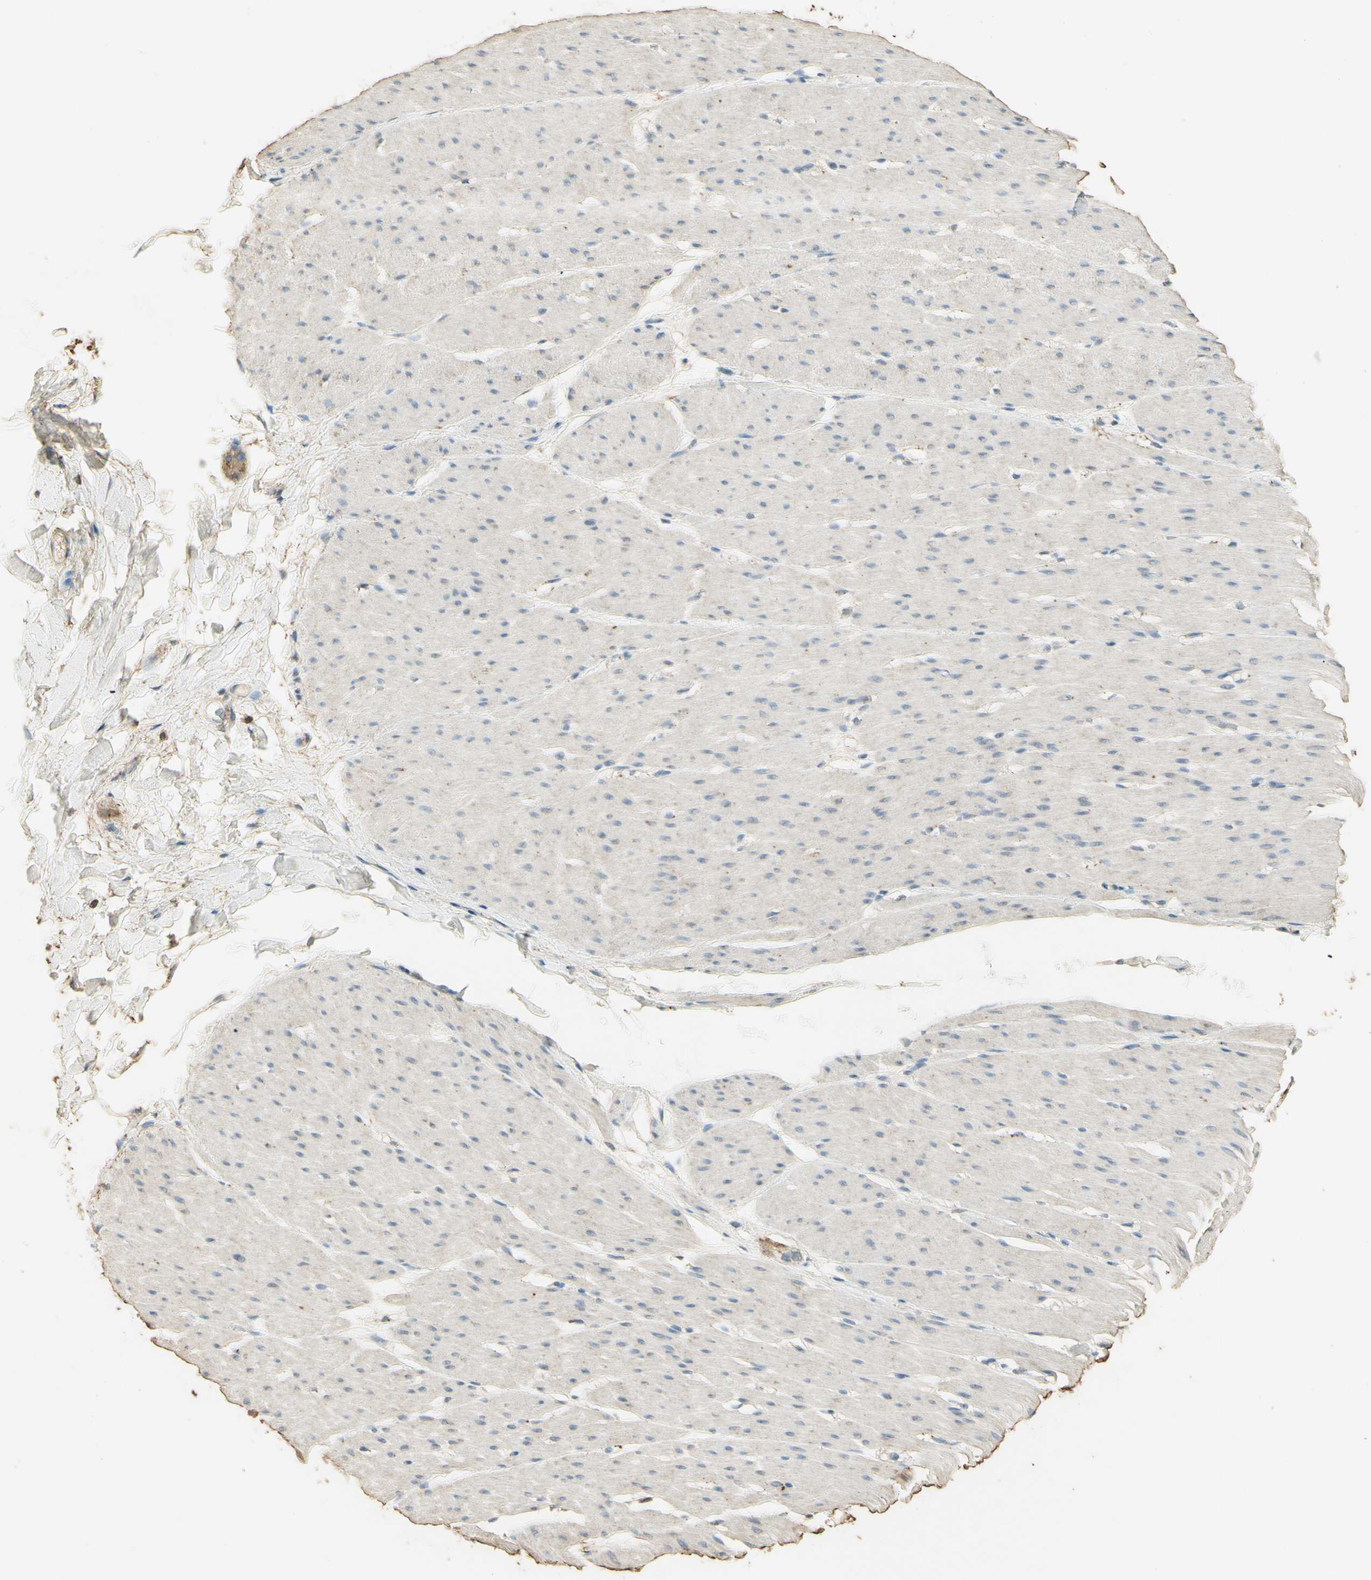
{"staining": {"intensity": "moderate", "quantity": "<25%", "location": "cytoplasmic/membranous"}, "tissue": "smooth muscle", "cell_type": "Smooth muscle cells", "image_type": "normal", "snomed": [{"axis": "morphology", "description": "Normal tissue, NOS"}, {"axis": "topography", "description": "Smooth muscle"}, {"axis": "topography", "description": "Colon"}], "caption": "A histopathology image showing moderate cytoplasmic/membranous staining in approximately <25% of smooth muscle cells in benign smooth muscle, as visualized by brown immunohistochemical staining.", "gene": "ARHGEF17", "patient": {"sex": "male", "age": 67}}